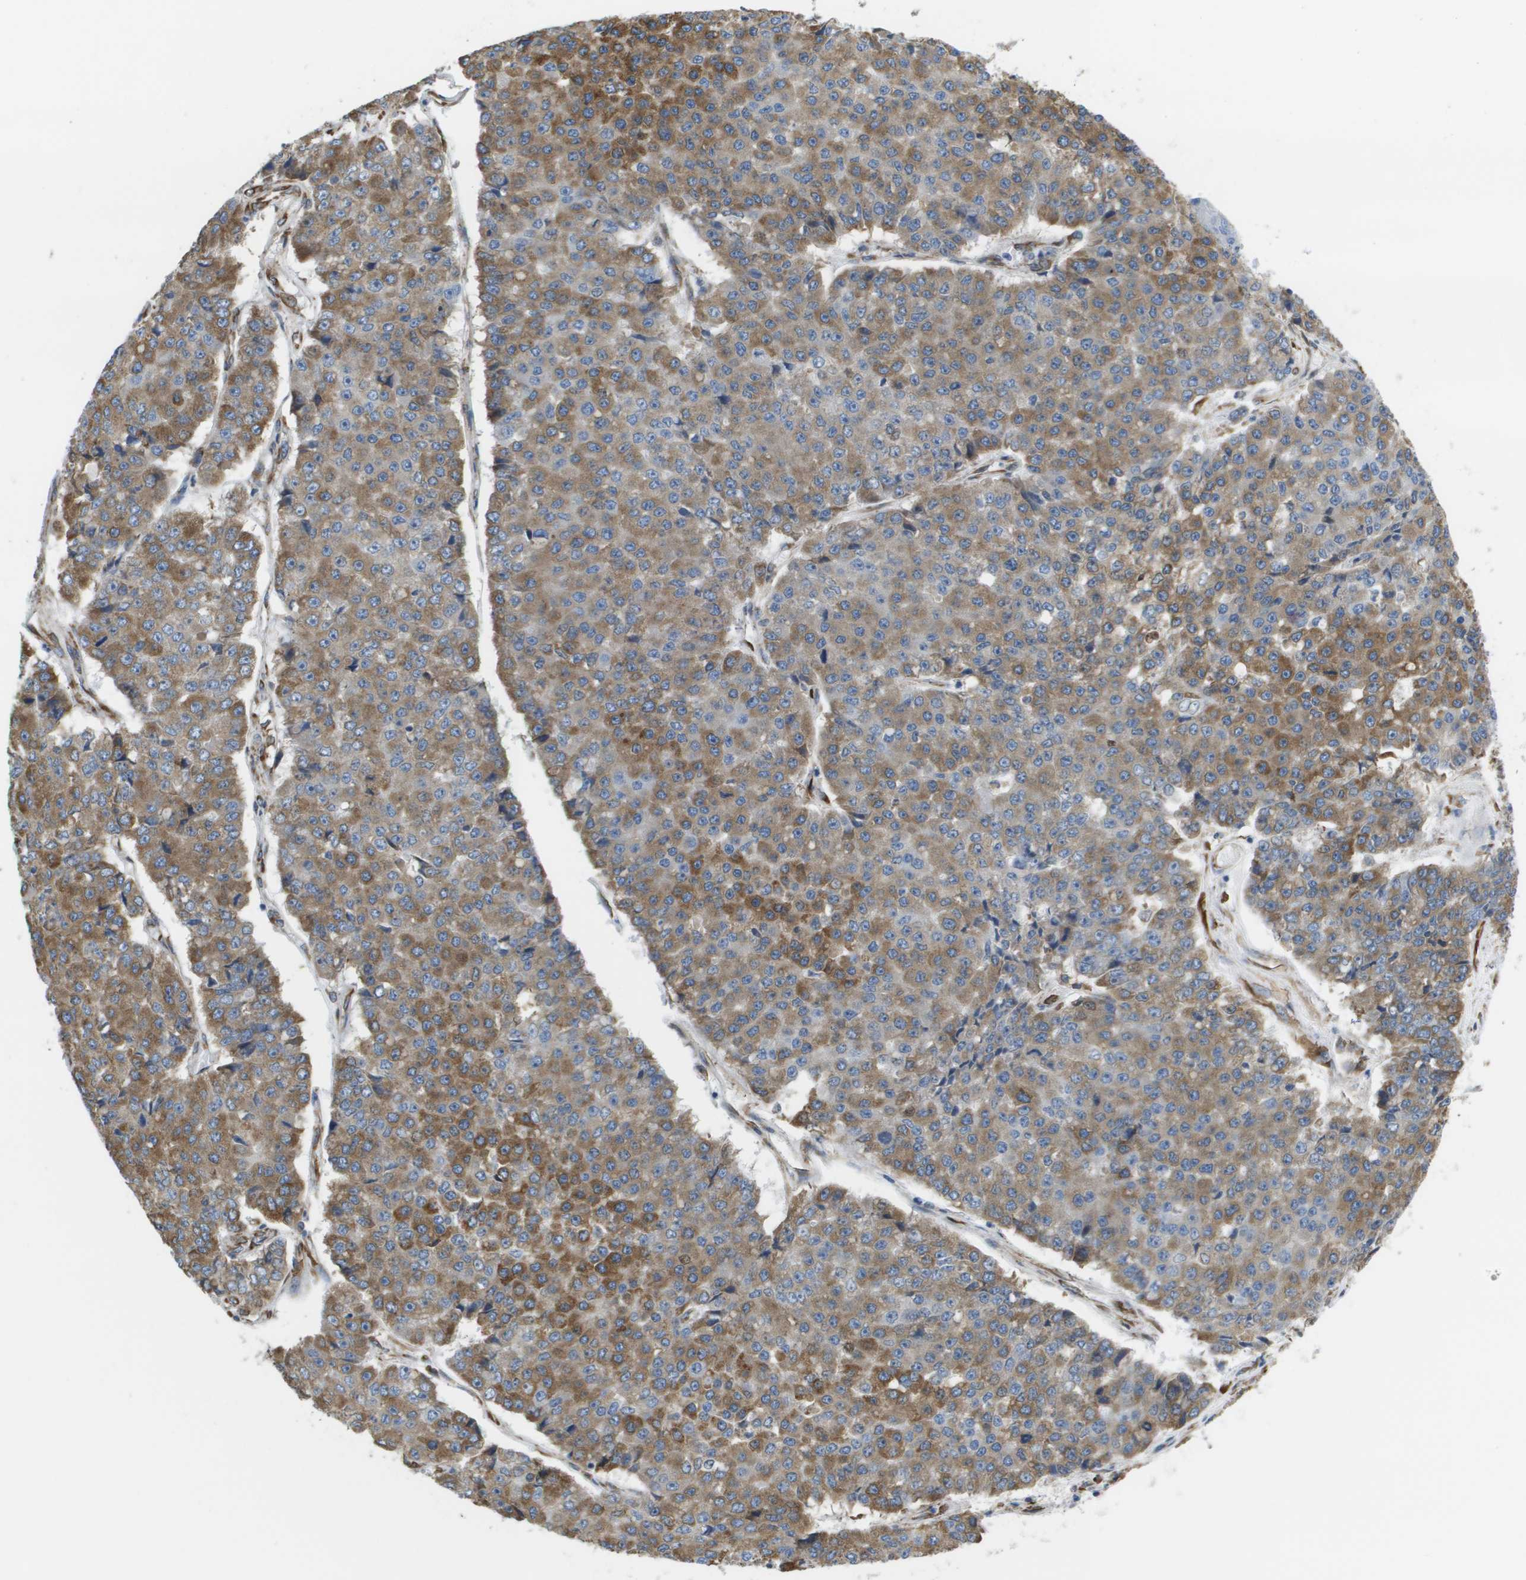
{"staining": {"intensity": "moderate", "quantity": "25%-75%", "location": "cytoplasmic/membranous"}, "tissue": "pancreatic cancer", "cell_type": "Tumor cells", "image_type": "cancer", "snomed": [{"axis": "morphology", "description": "Adenocarcinoma, NOS"}, {"axis": "topography", "description": "Pancreas"}], "caption": "The histopathology image reveals staining of pancreatic cancer, revealing moderate cytoplasmic/membranous protein positivity (brown color) within tumor cells.", "gene": "ST3GAL2", "patient": {"sex": "male", "age": 50}}